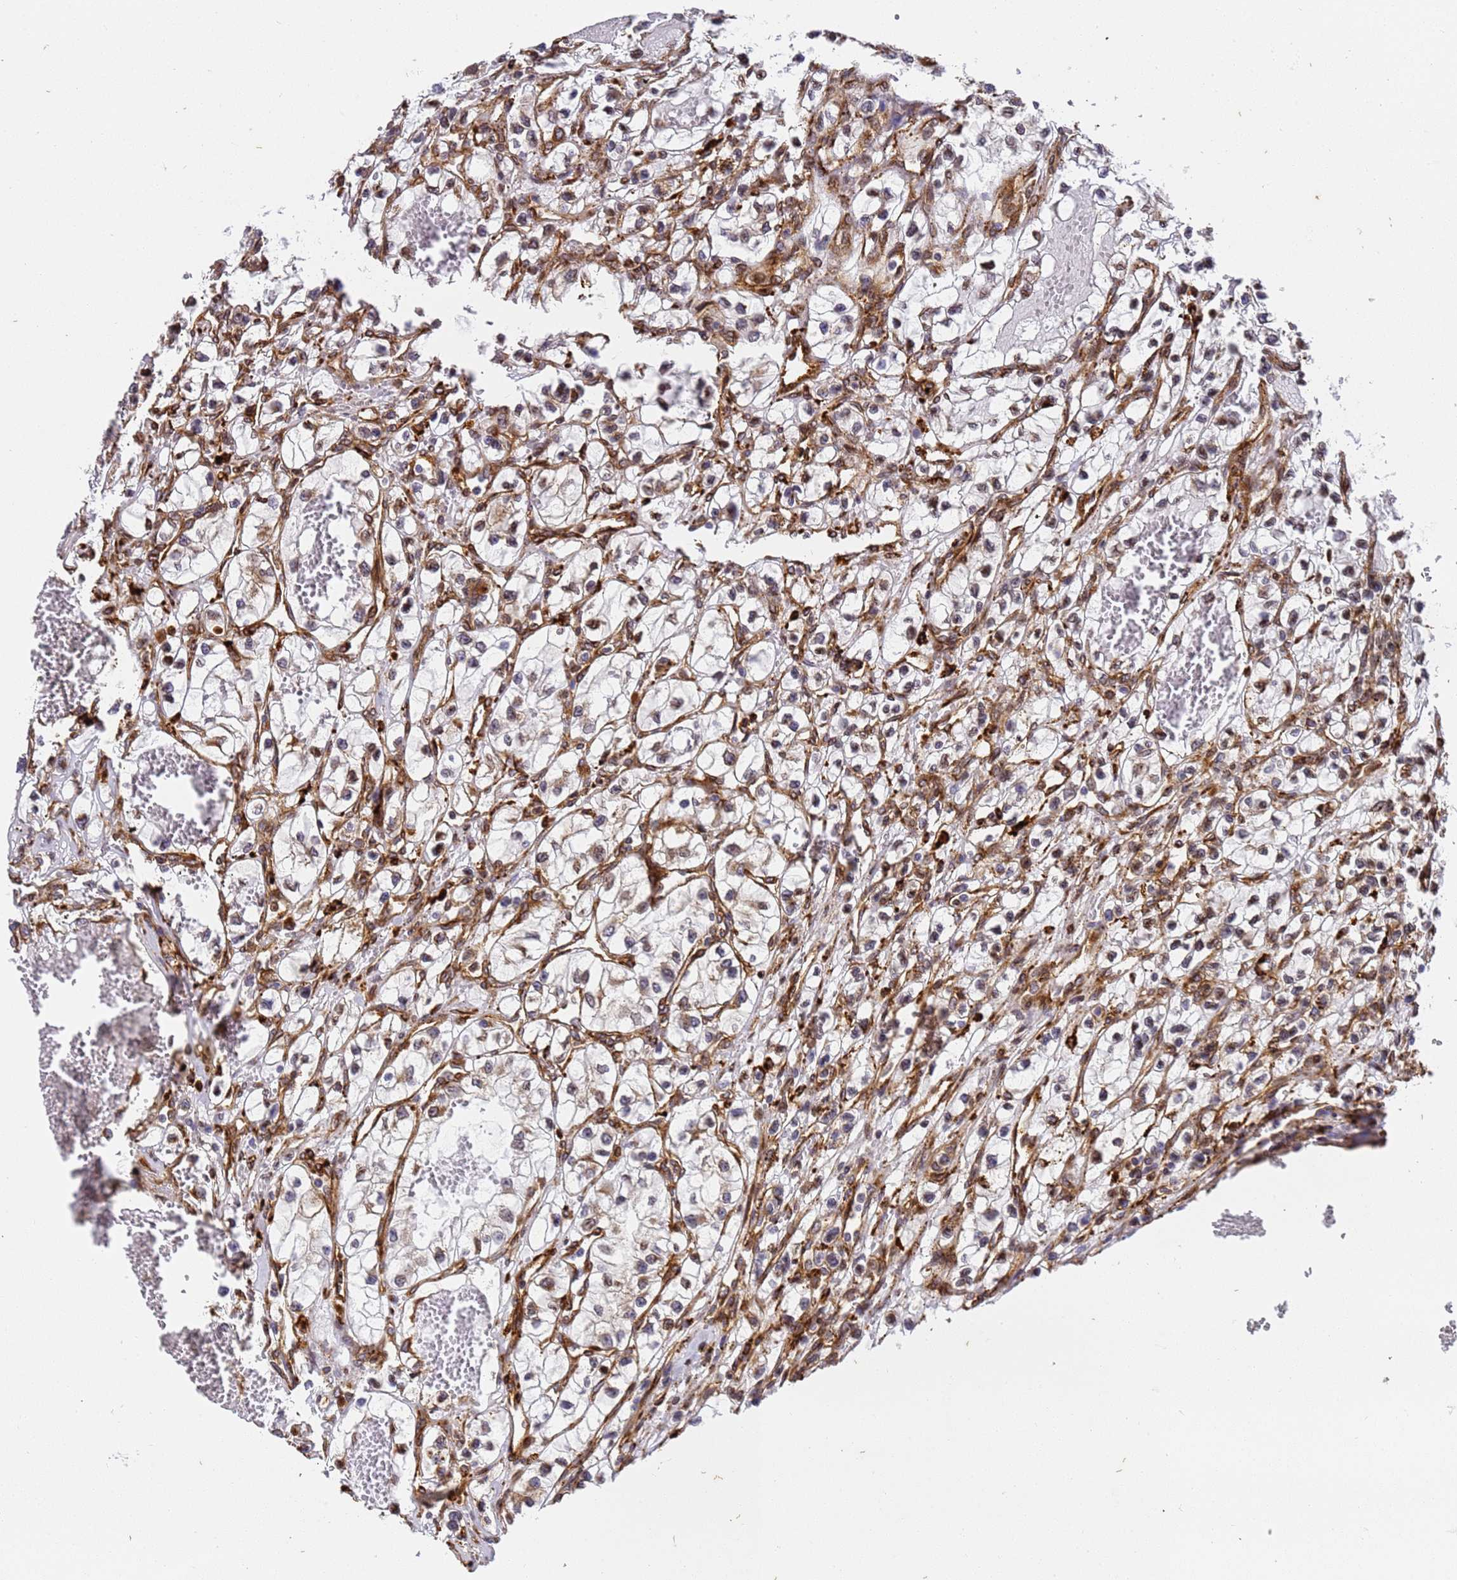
{"staining": {"intensity": "weak", "quantity": "<25%", "location": "cytoplasmic/membranous"}, "tissue": "renal cancer", "cell_type": "Tumor cells", "image_type": "cancer", "snomed": [{"axis": "morphology", "description": "Adenocarcinoma, NOS"}, {"axis": "topography", "description": "Kidney"}], "caption": "DAB (3,3'-diaminobenzidine) immunohistochemical staining of human renal cancer (adenocarcinoma) exhibits no significant expression in tumor cells.", "gene": "IGFBP7", "patient": {"sex": "female", "age": 57}}